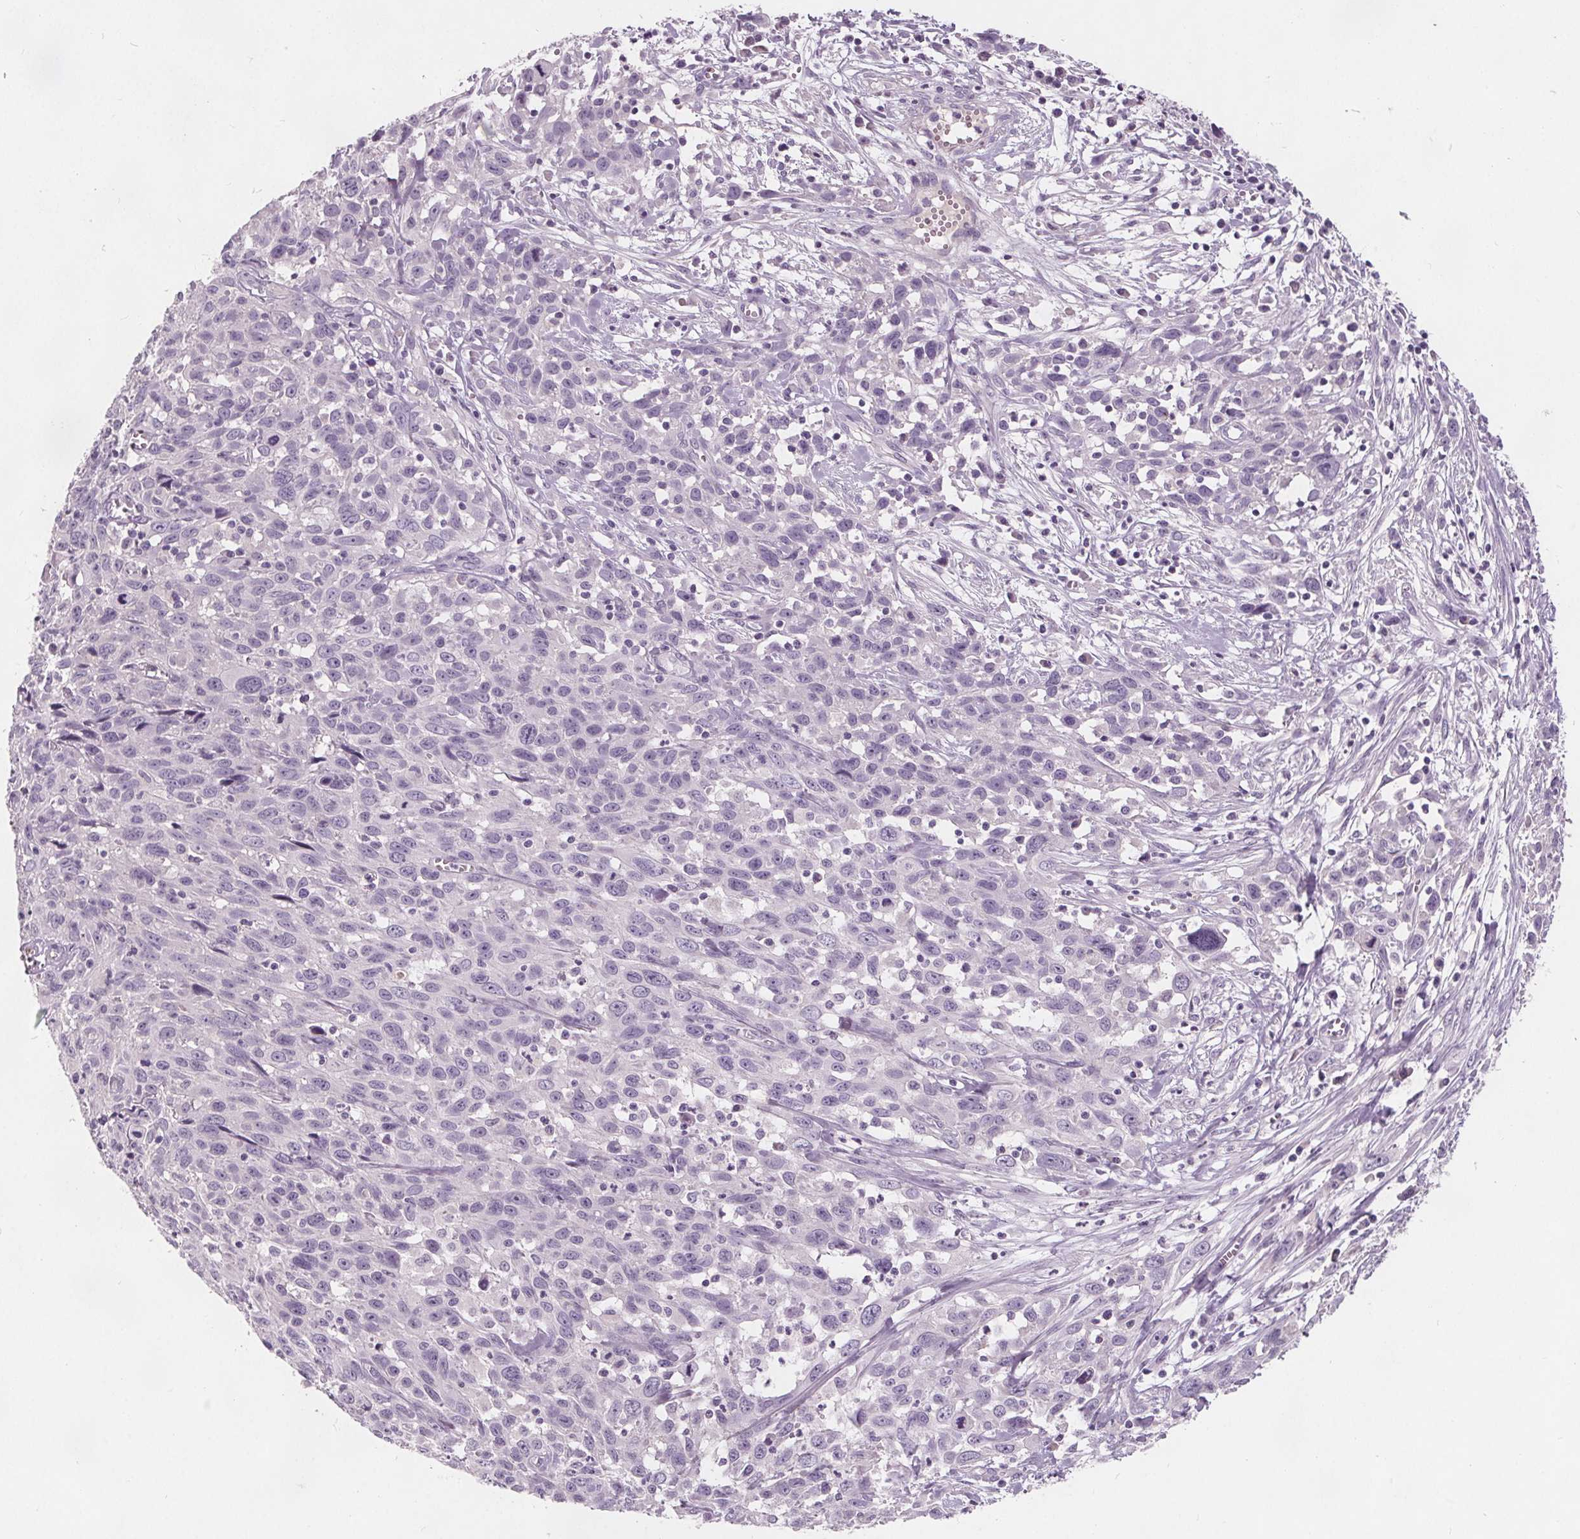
{"staining": {"intensity": "negative", "quantity": "none", "location": "none"}, "tissue": "cervical cancer", "cell_type": "Tumor cells", "image_type": "cancer", "snomed": [{"axis": "morphology", "description": "Squamous cell carcinoma, NOS"}, {"axis": "topography", "description": "Cervix"}], "caption": "High power microscopy image of an immunohistochemistry histopathology image of squamous cell carcinoma (cervical), revealing no significant positivity in tumor cells.", "gene": "PLA2G2E", "patient": {"sex": "female", "age": 38}}